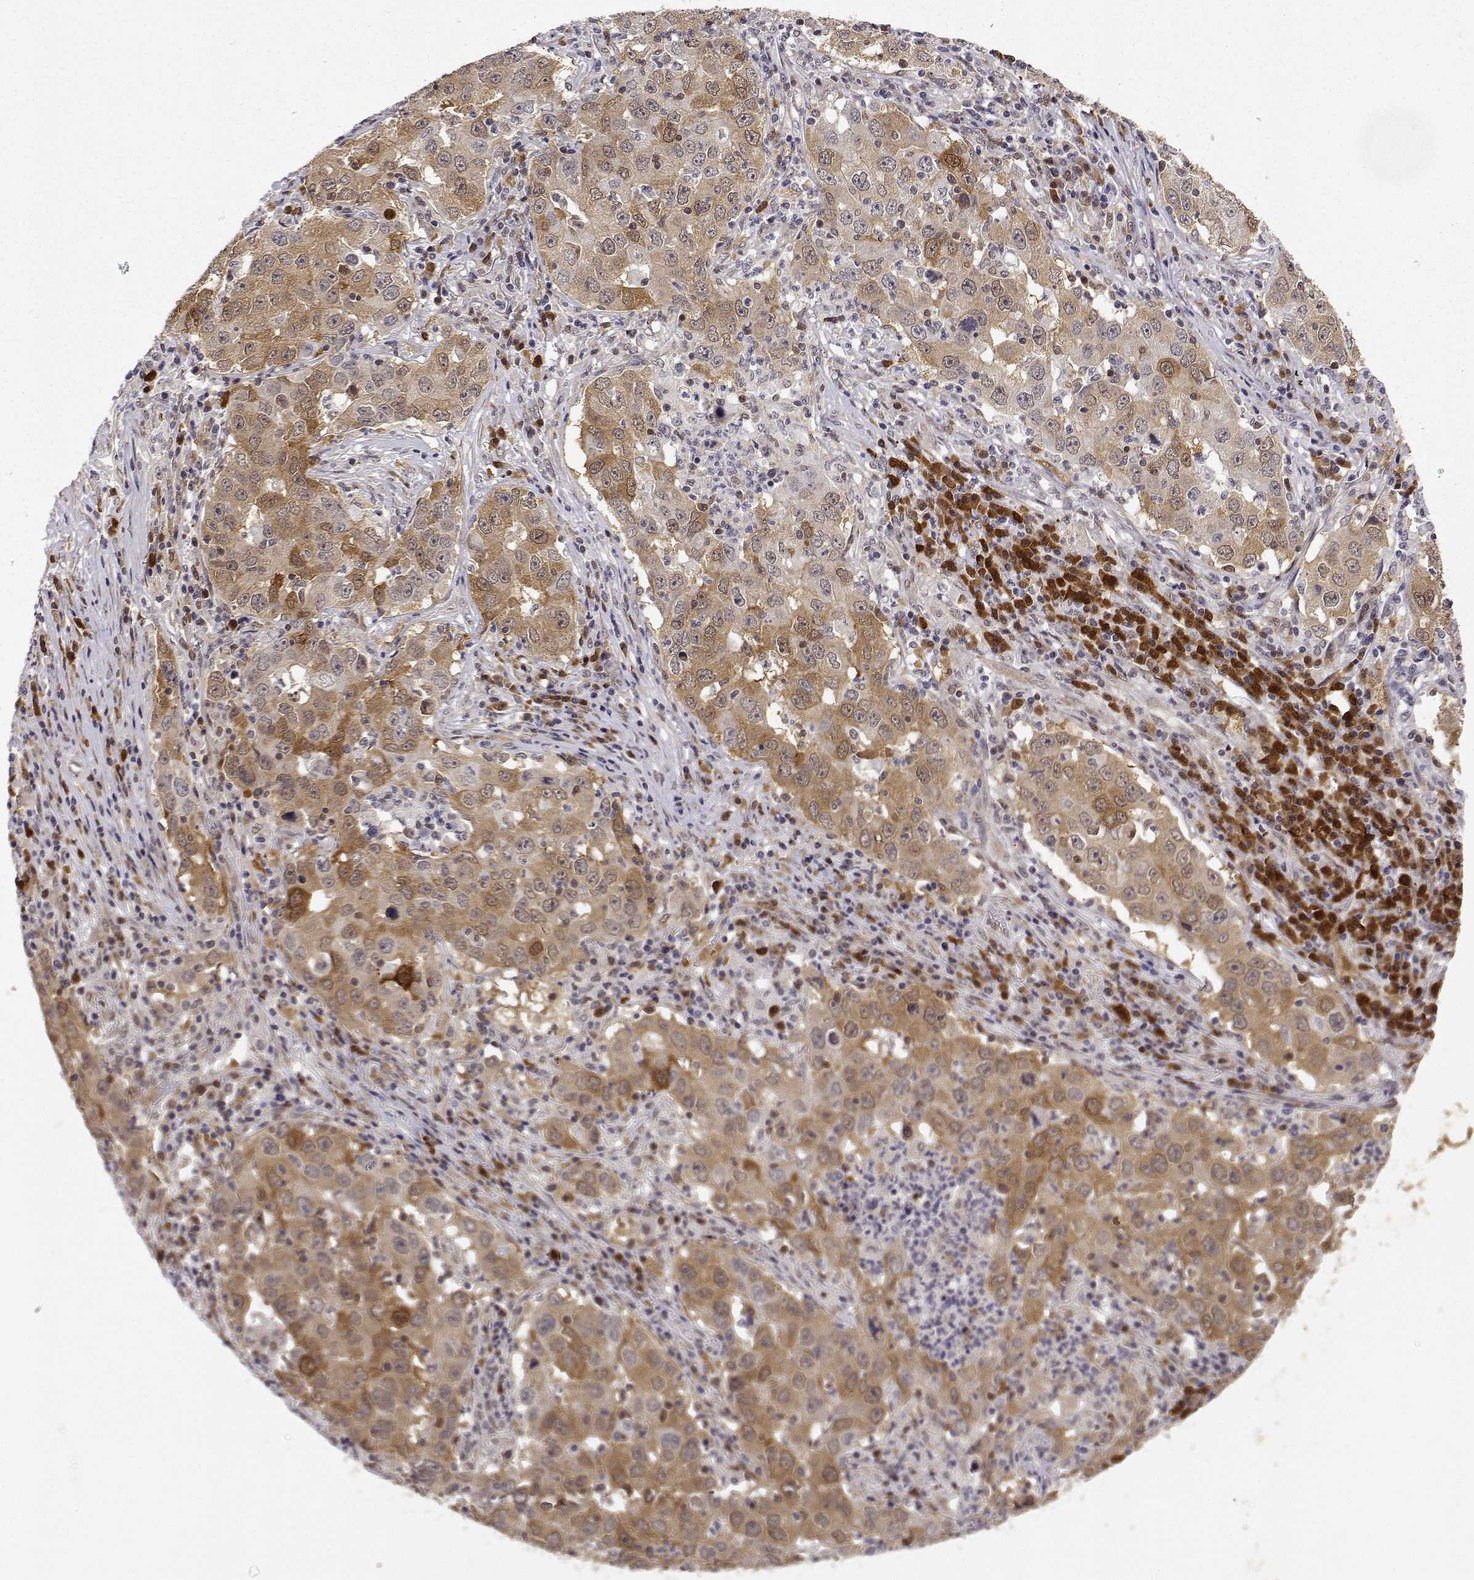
{"staining": {"intensity": "weak", "quantity": ">75%", "location": "cytoplasmic/membranous"}, "tissue": "lung cancer", "cell_type": "Tumor cells", "image_type": "cancer", "snomed": [{"axis": "morphology", "description": "Adenocarcinoma, NOS"}, {"axis": "topography", "description": "Lung"}], "caption": "Immunohistochemical staining of human lung cancer demonstrates weak cytoplasmic/membranous protein positivity in approximately >75% of tumor cells. The staining is performed using DAB (3,3'-diaminobenzidine) brown chromogen to label protein expression. The nuclei are counter-stained blue using hematoxylin.", "gene": "PHGDH", "patient": {"sex": "male", "age": 73}}